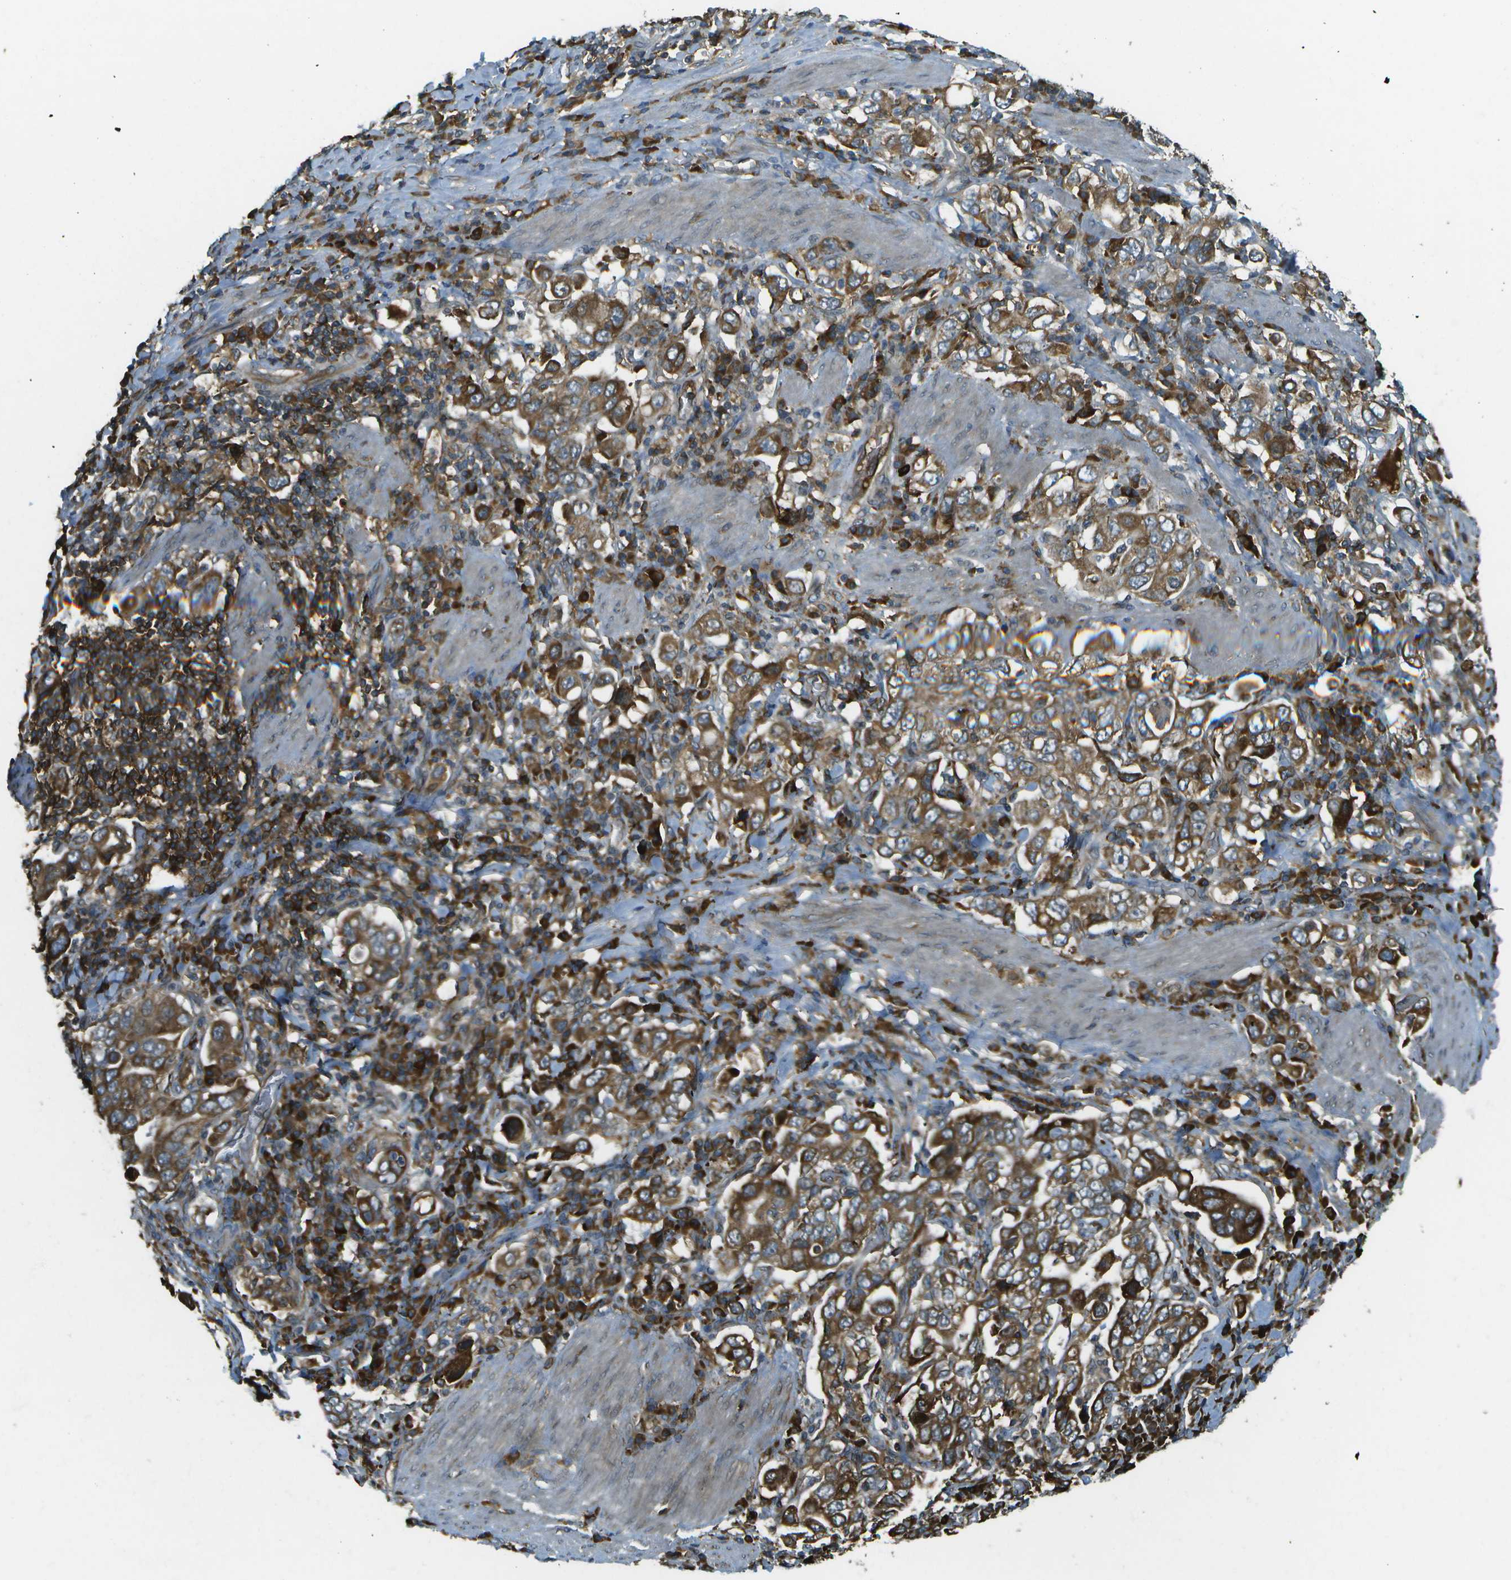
{"staining": {"intensity": "strong", "quantity": ">75%", "location": "cytoplasmic/membranous"}, "tissue": "stomach cancer", "cell_type": "Tumor cells", "image_type": "cancer", "snomed": [{"axis": "morphology", "description": "Adenocarcinoma, NOS"}, {"axis": "topography", "description": "Stomach, upper"}], "caption": "Protein expression analysis of stomach adenocarcinoma reveals strong cytoplasmic/membranous expression in approximately >75% of tumor cells. Using DAB (brown) and hematoxylin (blue) stains, captured at high magnification using brightfield microscopy.", "gene": "USP30", "patient": {"sex": "male", "age": 62}}